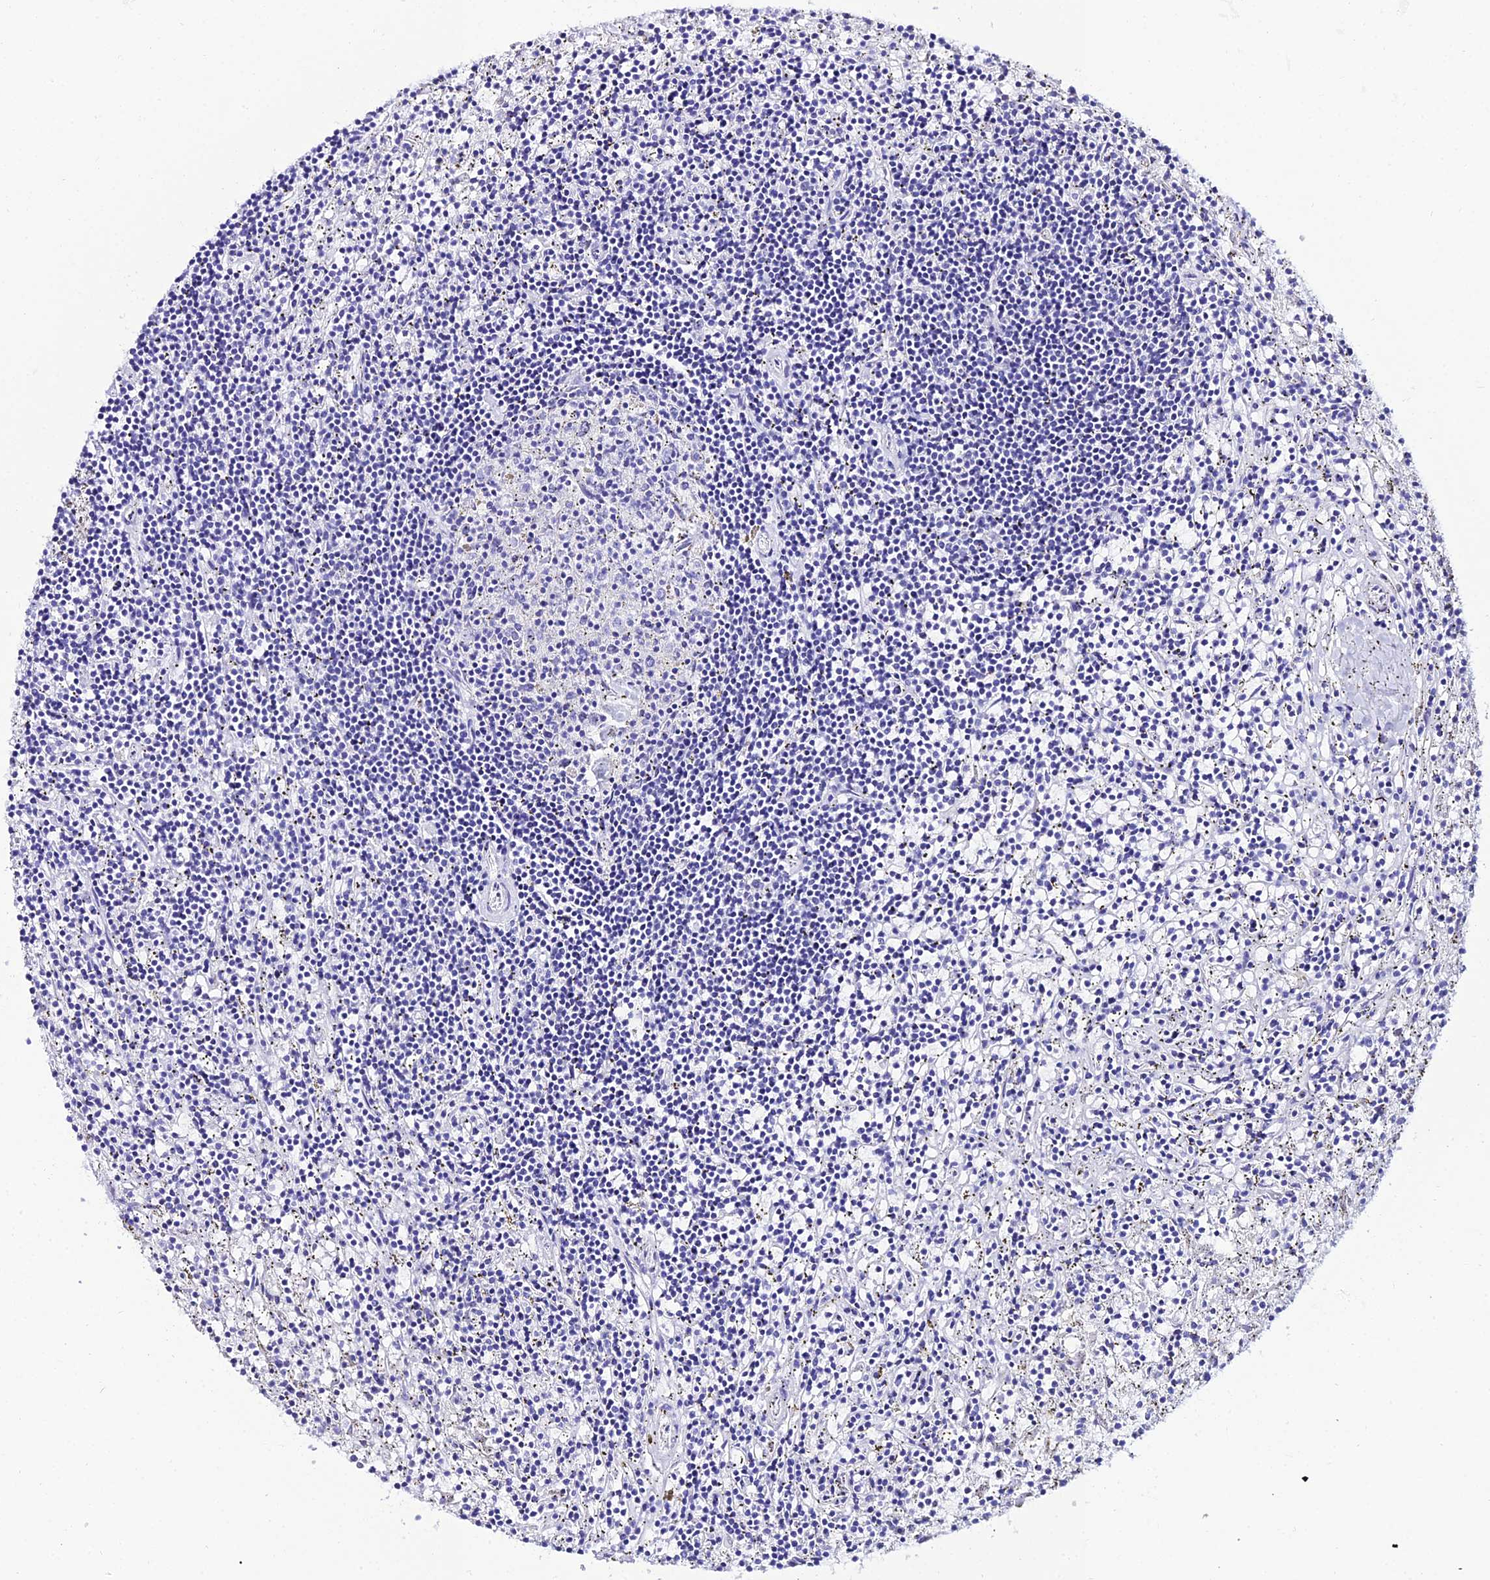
{"staining": {"intensity": "negative", "quantity": "none", "location": "none"}, "tissue": "lymphoma", "cell_type": "Tumor cells", "image_type": "cancer", "snomed": [{"axis": "morphology", "description": "Malignant lymphoma, non-Hodgkin's type, Low grade"}, {"axis": "topography", "description": "Spleen"}], "caption": "Malignant lymphoma, non-Hodgkin's type (low-grade) stained for a protein using immunohistochemistry (IHC) exhibits no positivity tumor cells.", "gene": "OR4D5", "patient": {"sex": "male", "age": 76}}